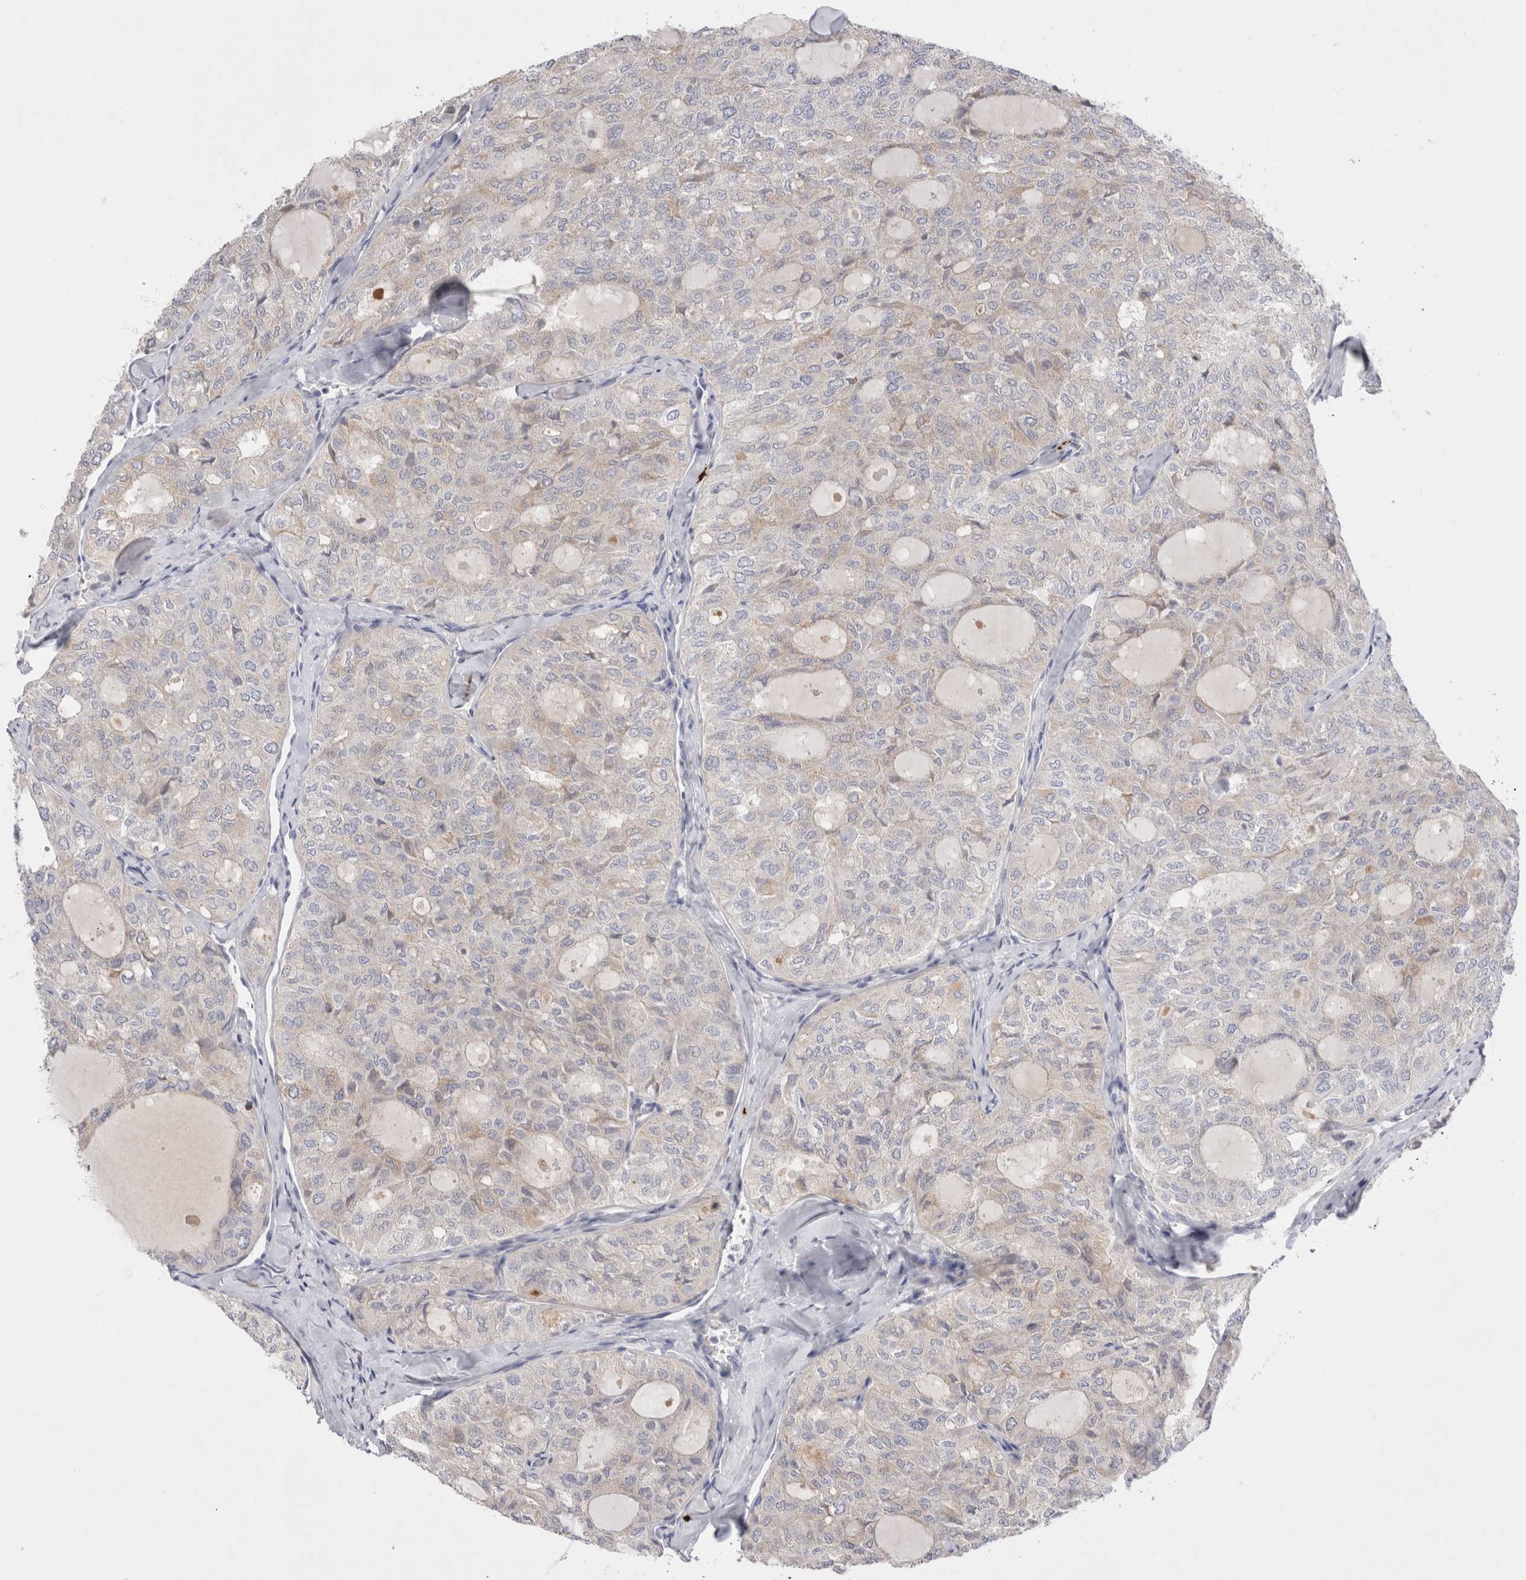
{"staining": {"intensity": "weak", "quantity": "<25%", "location": "cytoplasmic/membranous"}, "tissue": "thyroid cancer", "cell_type": "Tumor cells", "image_type": "cancer", "snomed": [{"axis": "morphology", "description": "Follicular adenoma carcinoma, NOS"}, {"axis": "topography", "description": "Thyroid gland"}], "caption": "Tumor cells show no significant protein positivity in thyroid follicular adenoma carcinoma.", "gene": "SPINK2", "patient": {"sex": "male", "age": 75}}